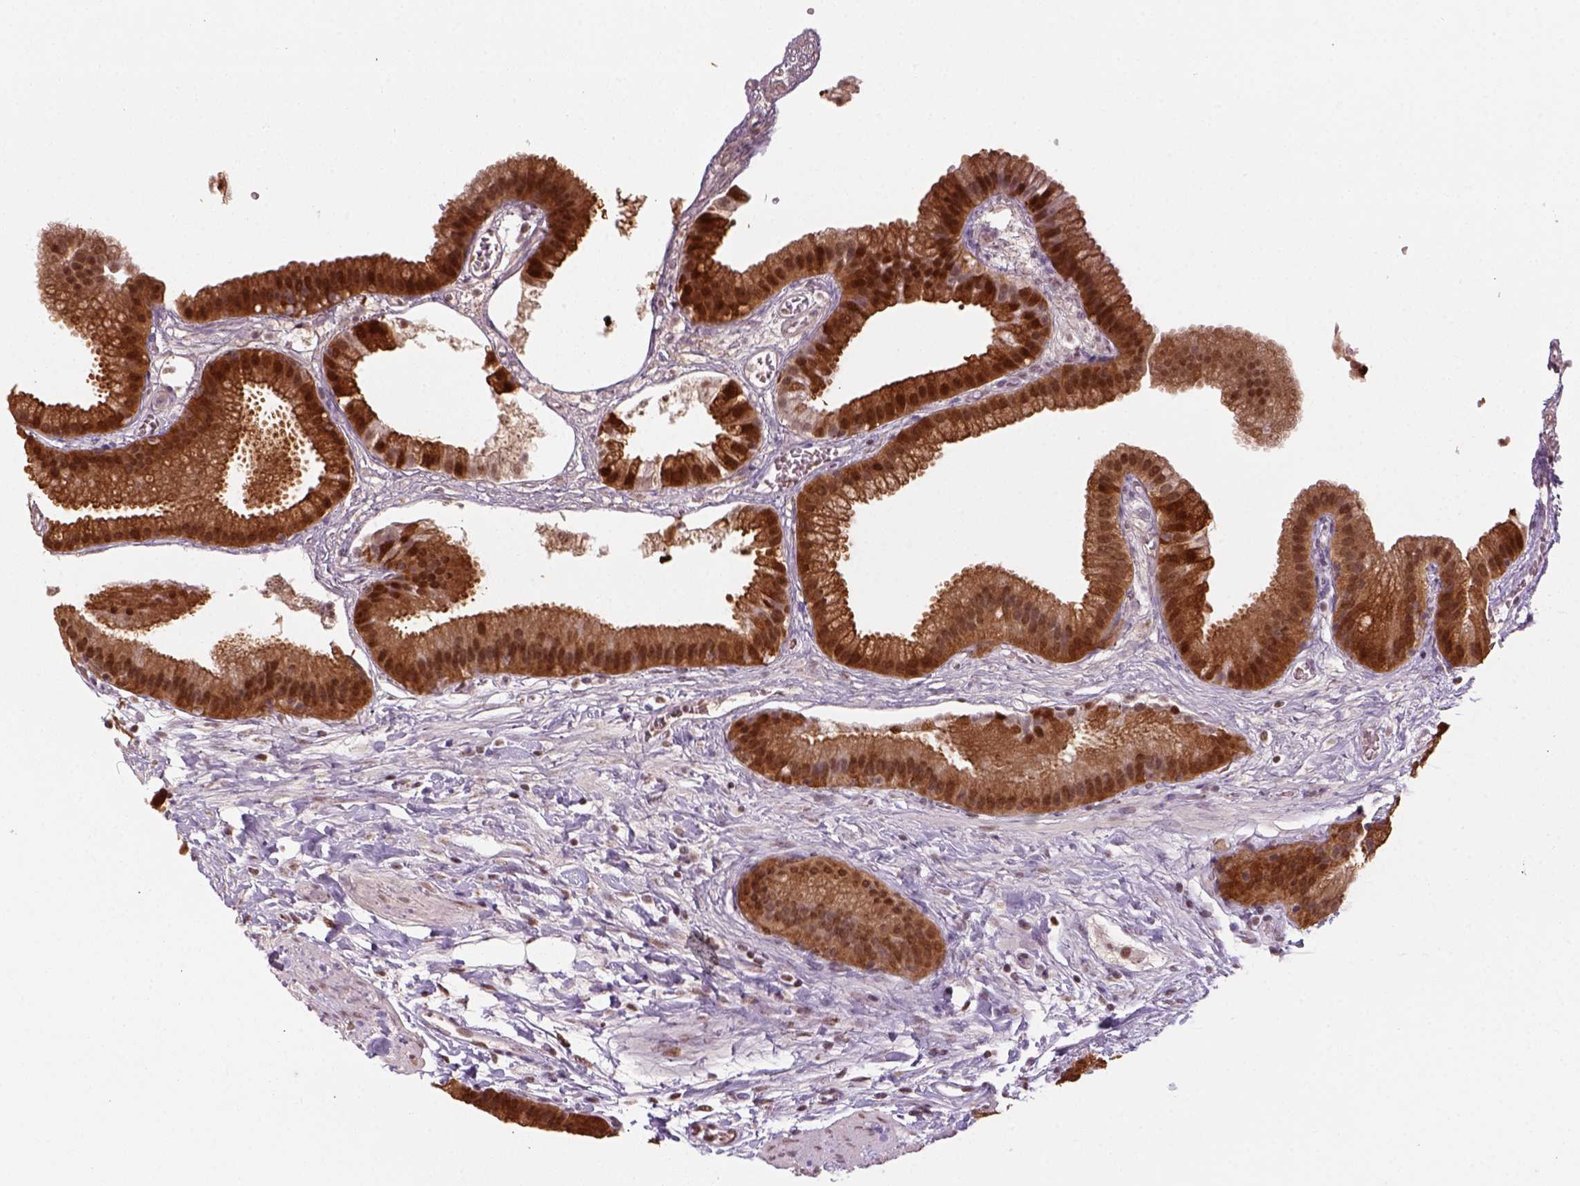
{"staining": {"intensity": "strong", "quantity": ">75%", "location": "cytoplasmic/membranous,nuclear"}, "tissue": "gallbladder", "cell_type": "Glandular cells", "image_type": "normal", "snomed": [{"axis": "morphology", "description": "Normal tissue, NOS"}, {"axis": "topography", "description": "Gallbladder"}], "caption": "Gallbladder stained with a brown dye demonstrates strong cytoplasmic/membranous,nuclear positive expression in about >75% of glandular cells.", "gene": "GOT1", "patient": {"sex": "female", "age": 63}}